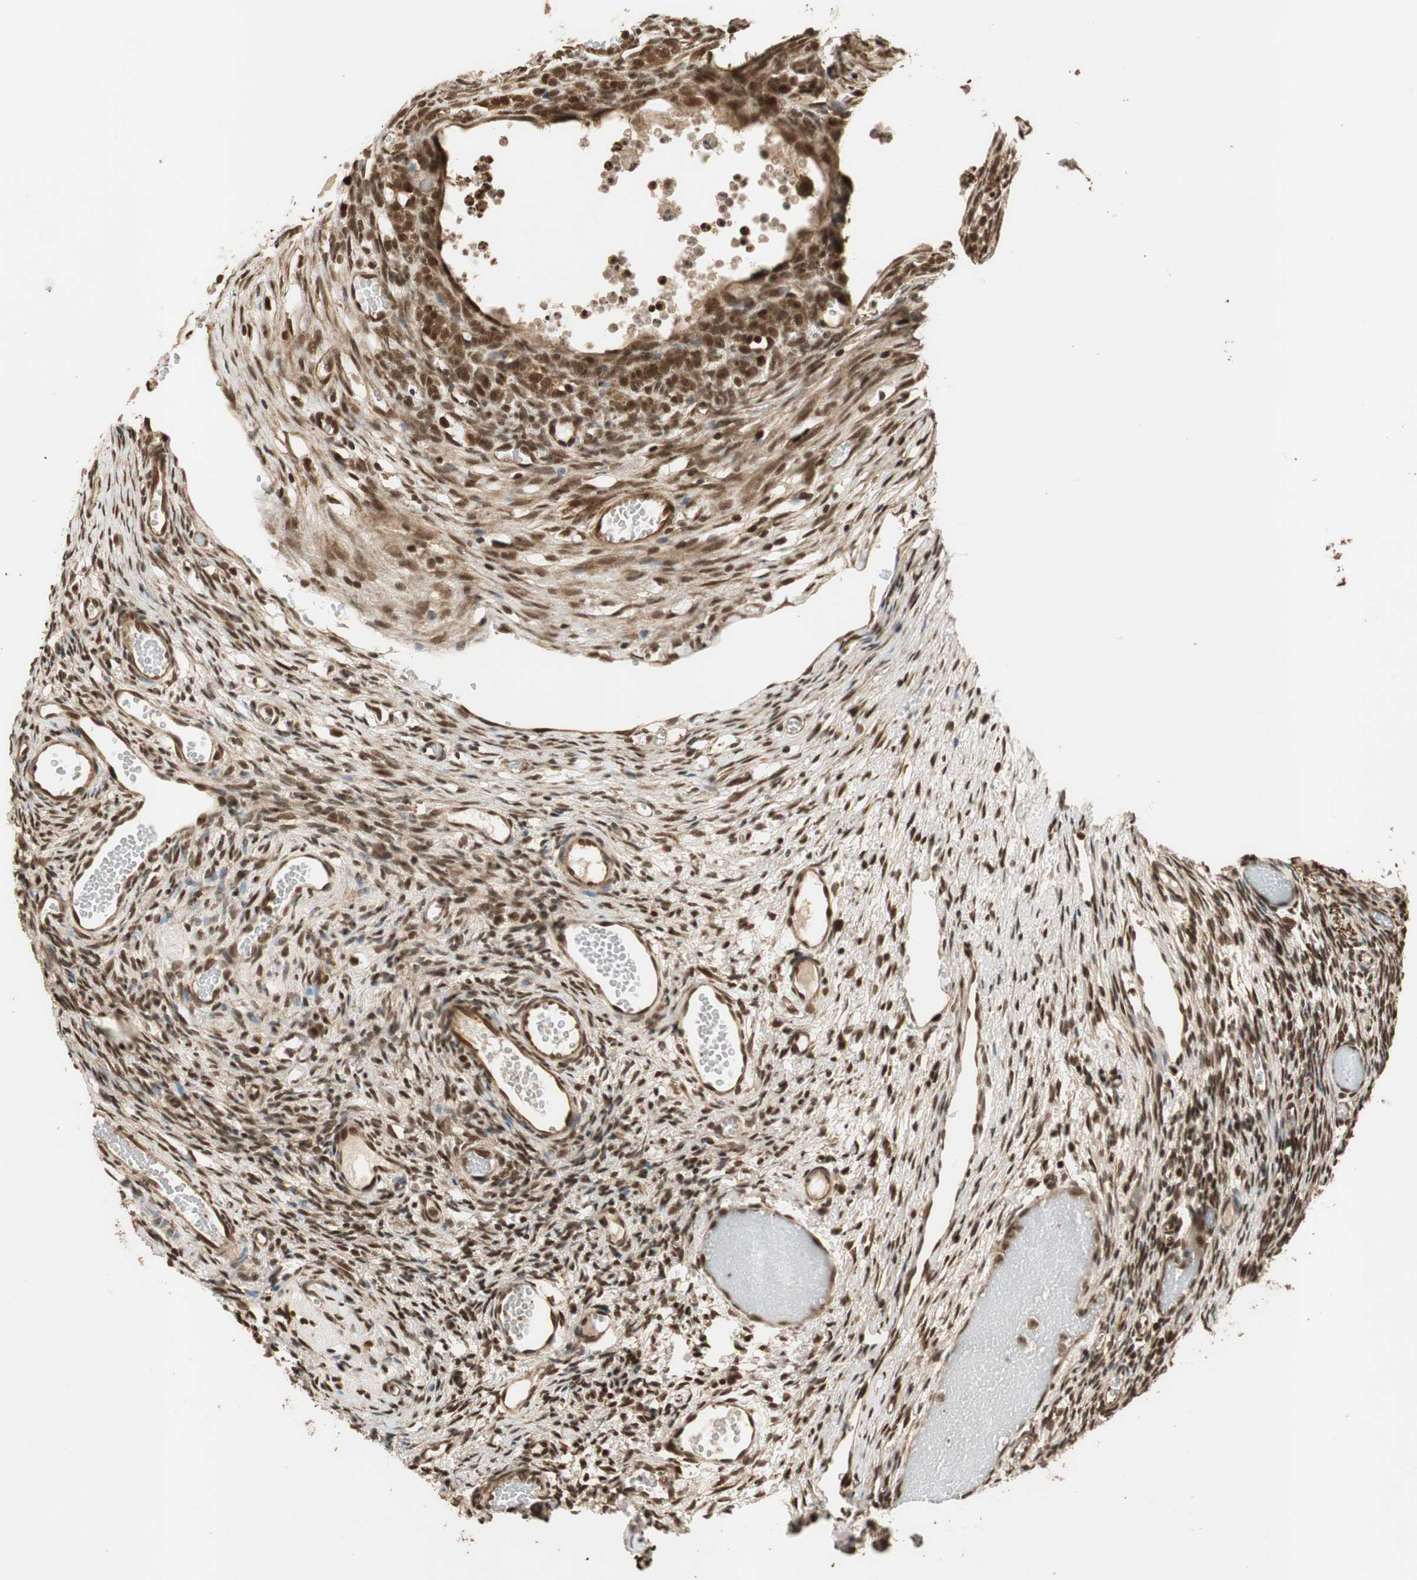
{"staining": {"intensity": "strong", "quantity": ">75%", "location": "cytoplasmic/membranous,nuclear"}, "tissue": "ovary", "cell_type": "Ovarian stroma cells", "image_type": "normal", "snomed": [{"axis": "morphology", "description": "Normal tissue, NOS"}, {"axis": "topography", "description": "Ovary"}], "caption": "A photomicrograph of human ovary stained for a protein displays strong cytoplasmic/membranous,nuclear brown staining in ovarian stroma cells. The staining was performed using DAB (3,3'-diaminobenzidine), with brown indicating positive protein expression. Nuclei are stained blue with hematoxylin.", "gene": "RPA3", "patient": {"sex": "female", "age": 35}}